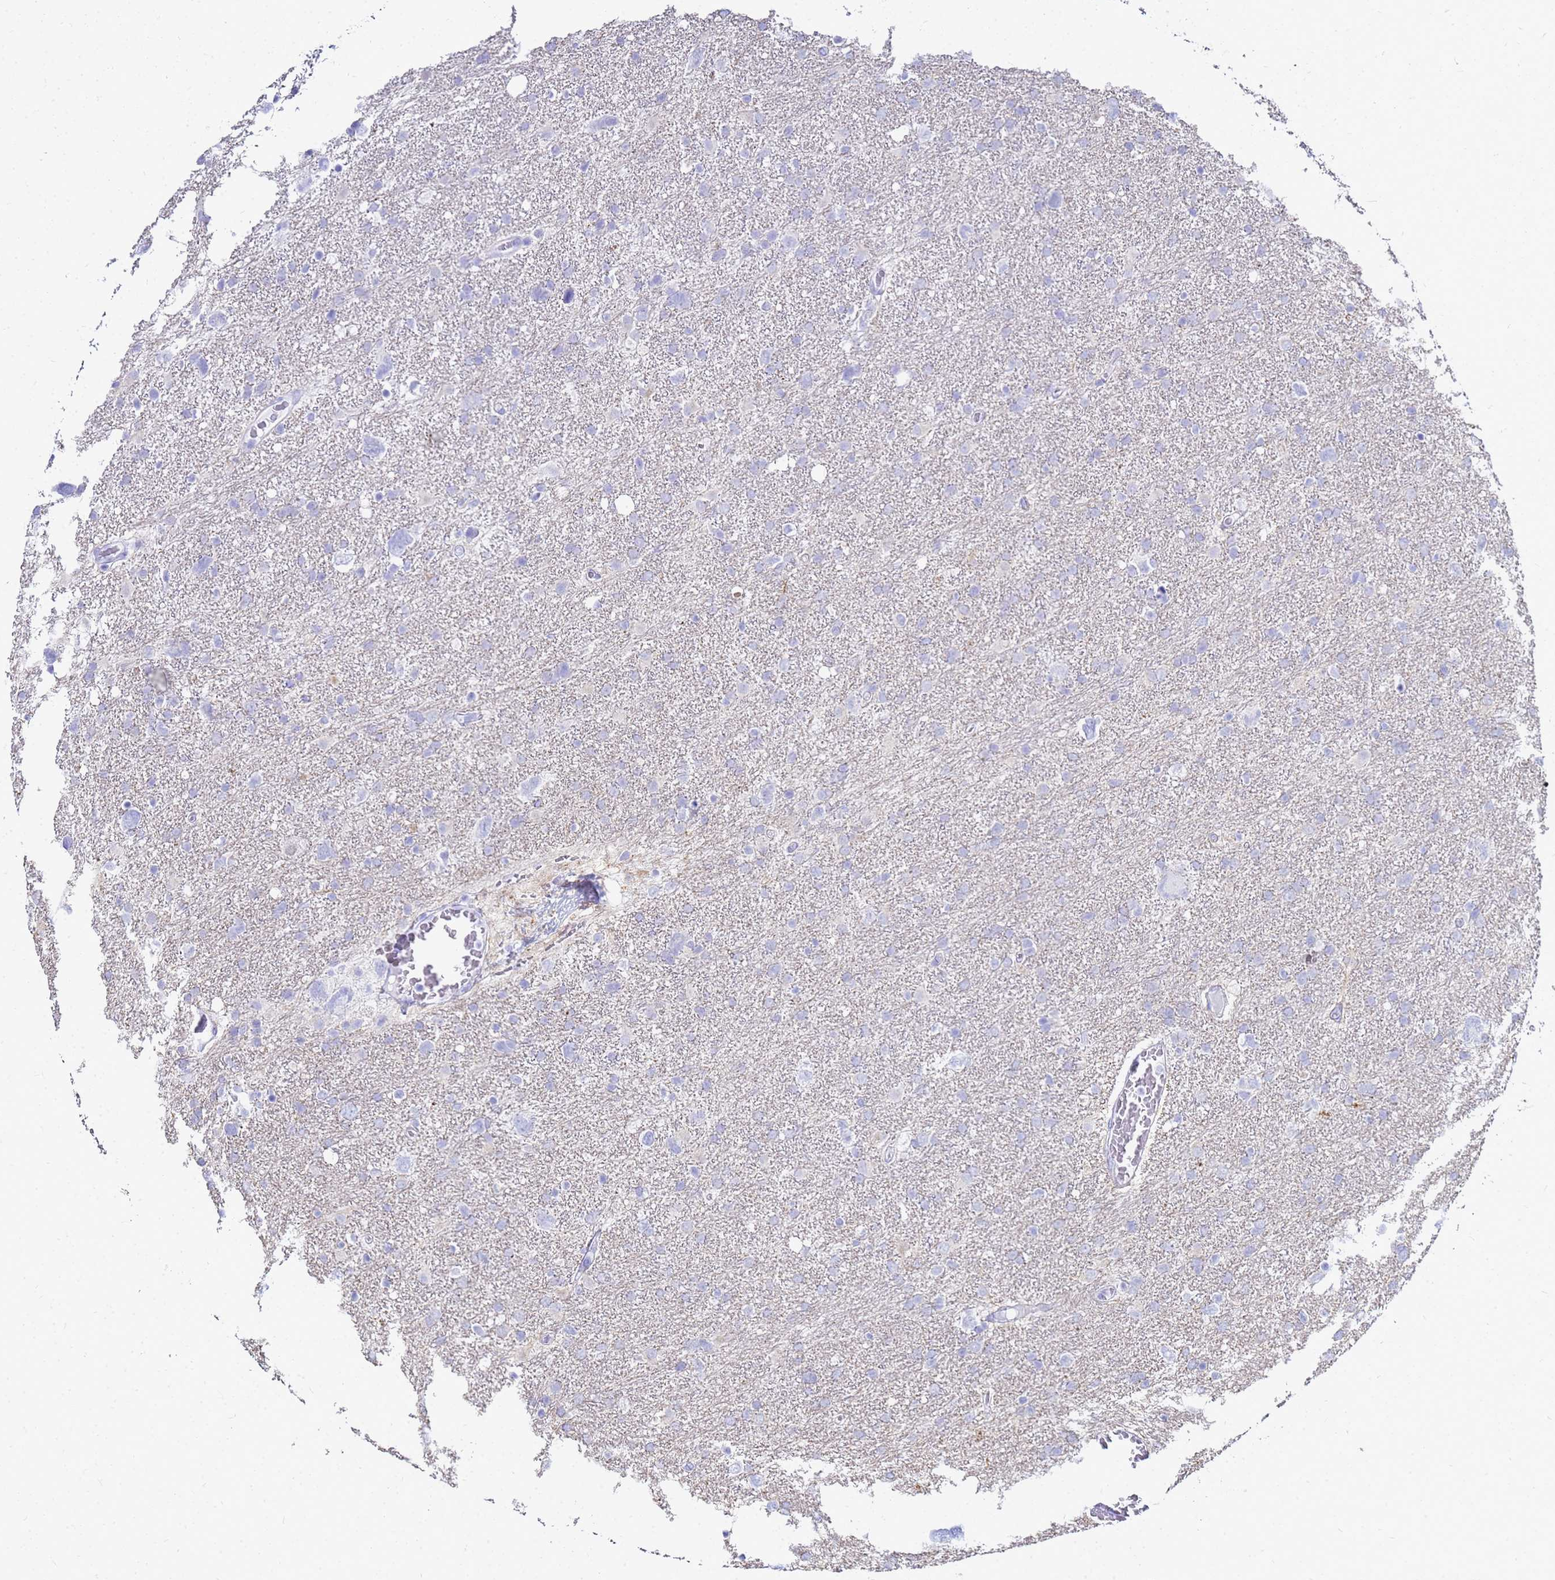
{"staining": {"intensity": "negative", "quantity": "none", "location": "none"}, "tissue": "glioma", "cell_type": "Tumor cells", "image_type": "cancer", "snomed": [{"axis": "morphology", "description": "Glioma, malignant, High grade"}, {"axis": "topography", "description": "Brain"}], "caption": "Histopathology image shows no protein staining in tumor cells of glioma tissue. Nuclei are stained in blue.", "gene": "CKB", "patient": {"sex": "male", "age": 61}}